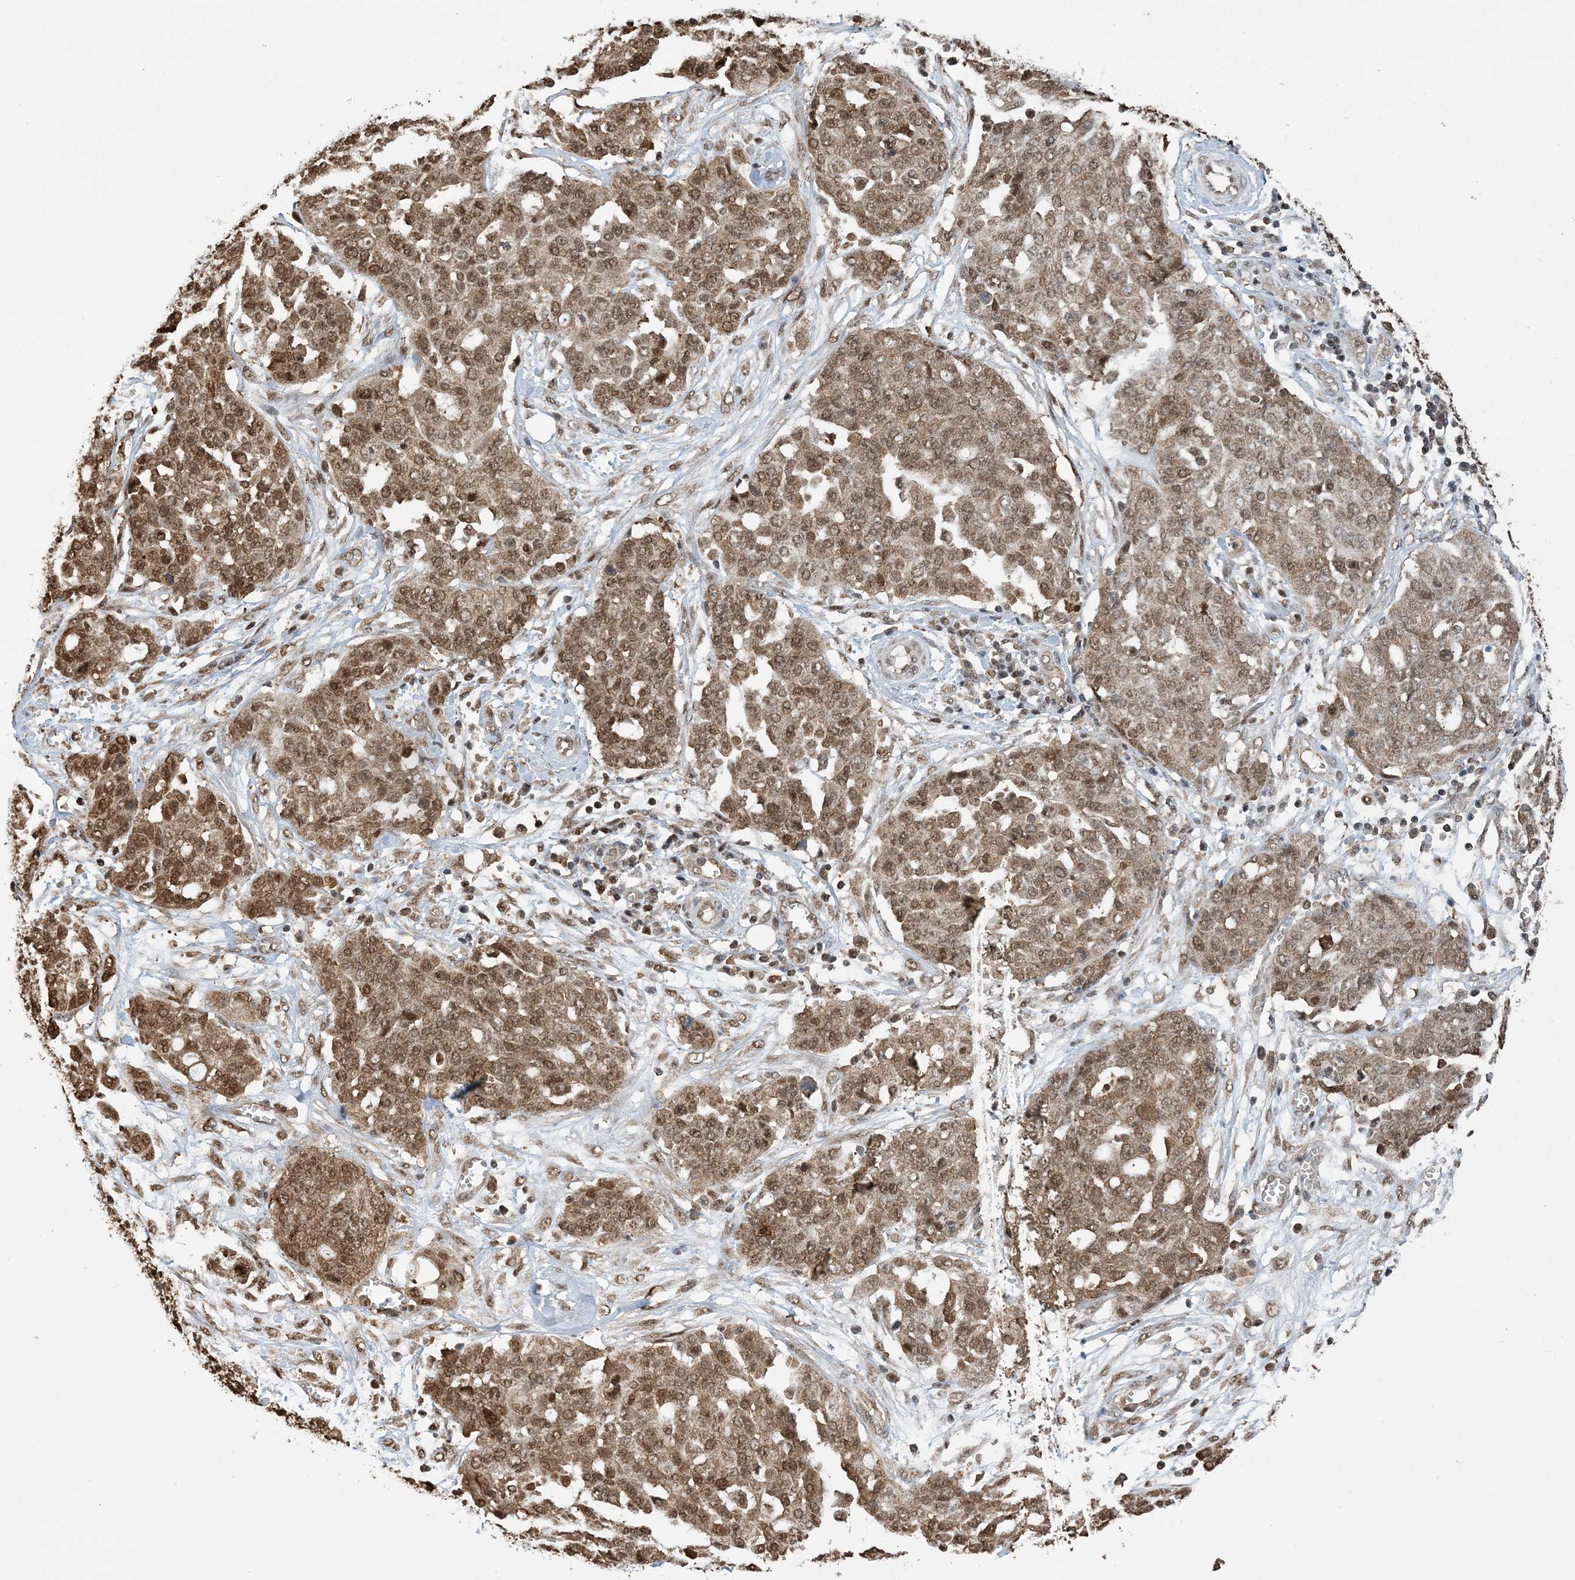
{"staining": {"intensity": "moderate", "quantity": ">75%", "location": "cytoplasmic/membranous,nuclear"}, "tissue": "ovarian cancer", "cell_type": "Tumor cells", "image_type": "cancer", "snomed": [{"axis": "morphology", "description": "Cystadenocarcinoma, serous, NOS"}, {"axis": "topography", "description": "Soft tissue"}, {"axis": "topography", "description": "Ovary"}], "caption": "This micrograph displays immunohistochemistry staining of human ovarian serous cystadenocarcinoma, with medium moderate cytoplasmic/membranous and nuclear positivity in about >75% of tumor cells.", "gene": "HSPA1A", "patient": {"sex": "female", "age": 57}}